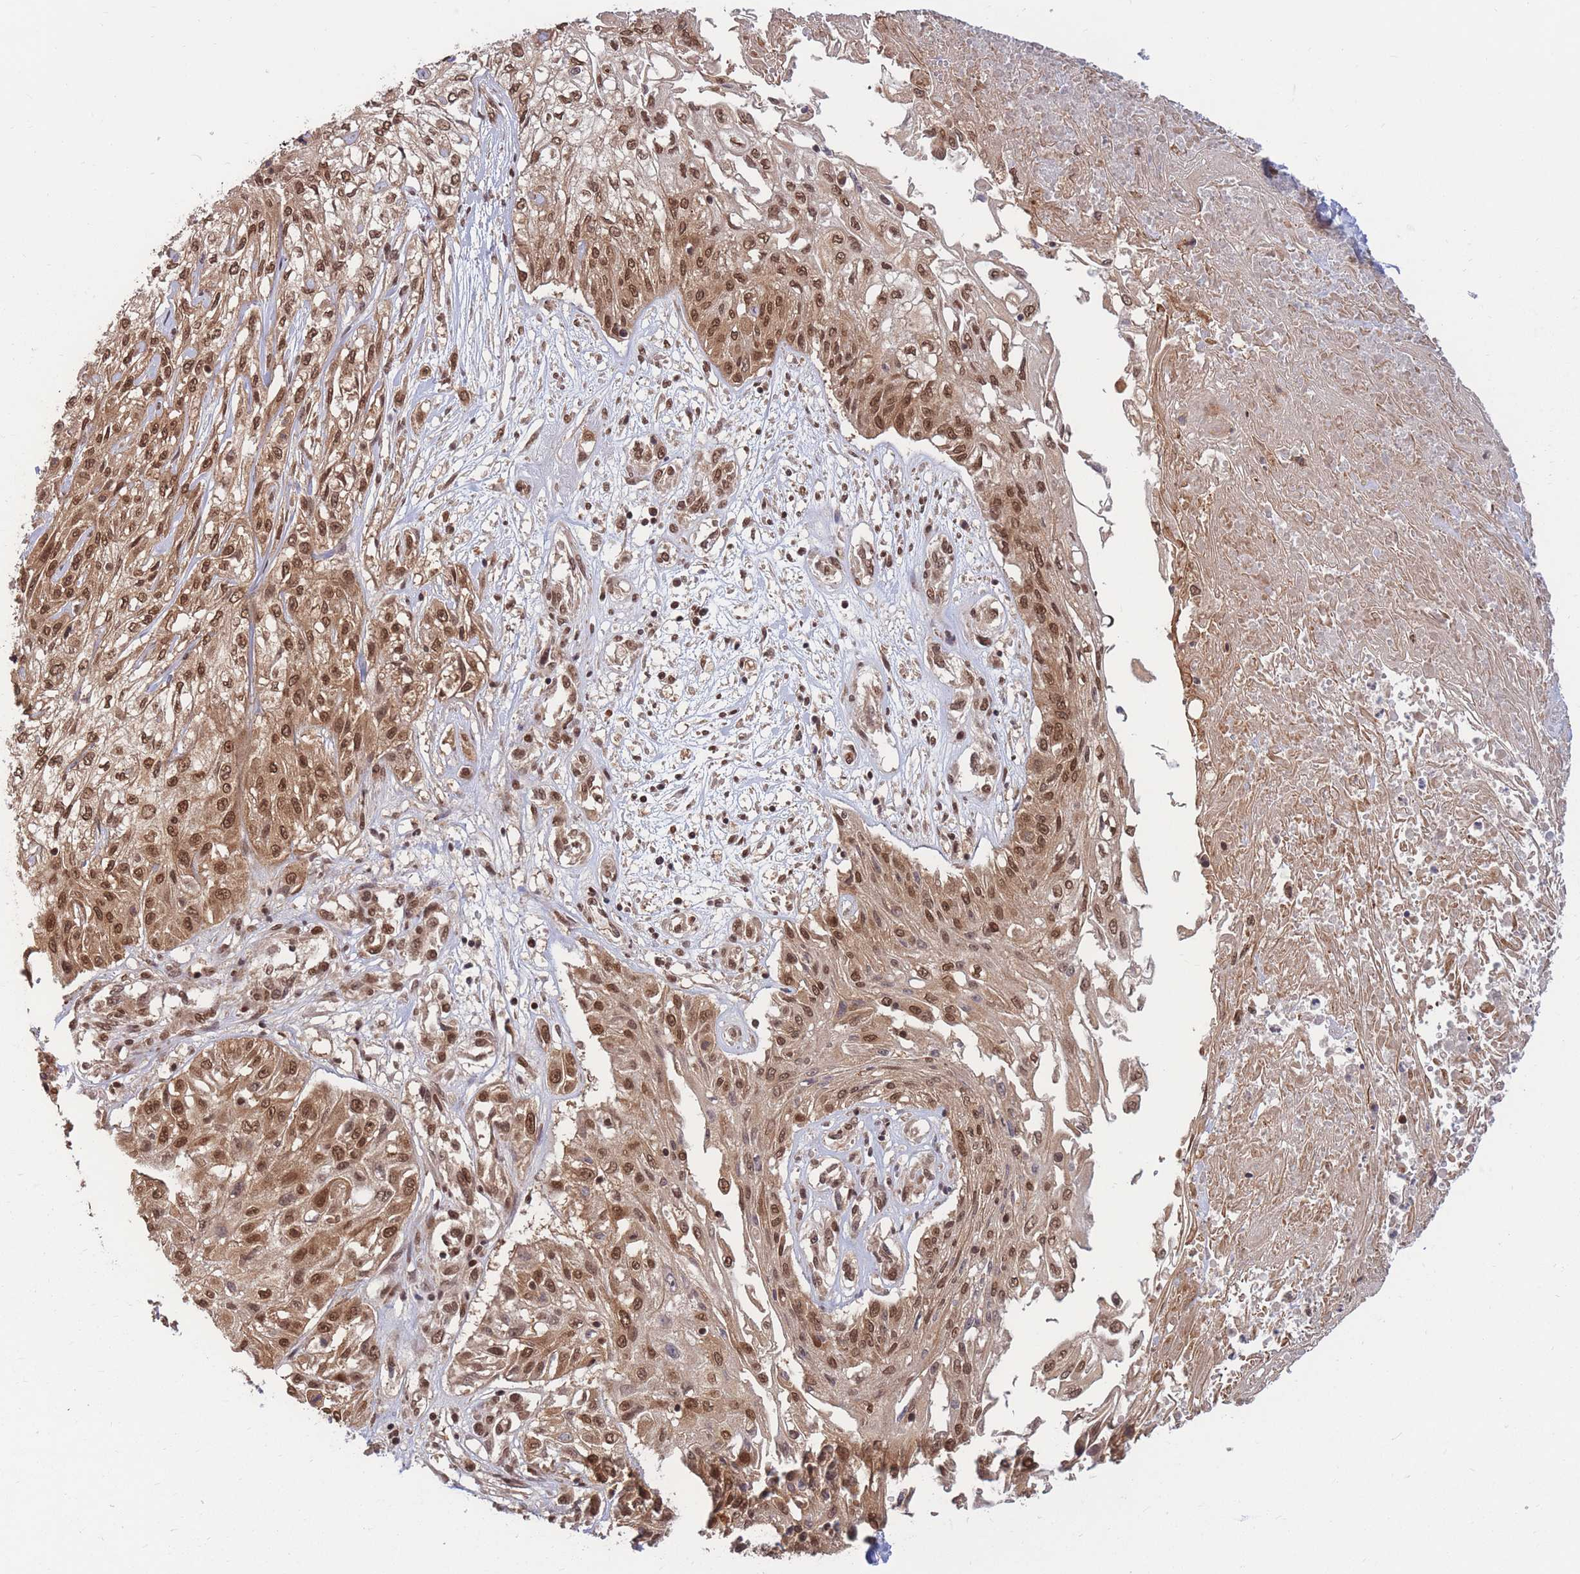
{"staining": {"intensity": "moderate", "quantity": ">75%", "location": "cytoplasmic/membranous,nuclear"}, "tissue": "skin cancer", "cell_type": "Tumor cells", "image_type": "cancer", "snomed": [{"axis": "morphology", "description": "Squamous cell carcinoma, NOS"}, {"axis": "morphology", "description": "Squamous cell carcinoma, metastatic, NOS"}, {"axis": "topography", "description": "Skin"}, {"axis": "topography", "description": "Lymph node"}], "caption": "Immunohistochemical staining of skin cancer shows moderate cytoplasmic/membranous and nuclear protein positivity in about >75% of tumor cells.", "gene": "SRA1", "patient": {"sex": "male", "age": 75}}